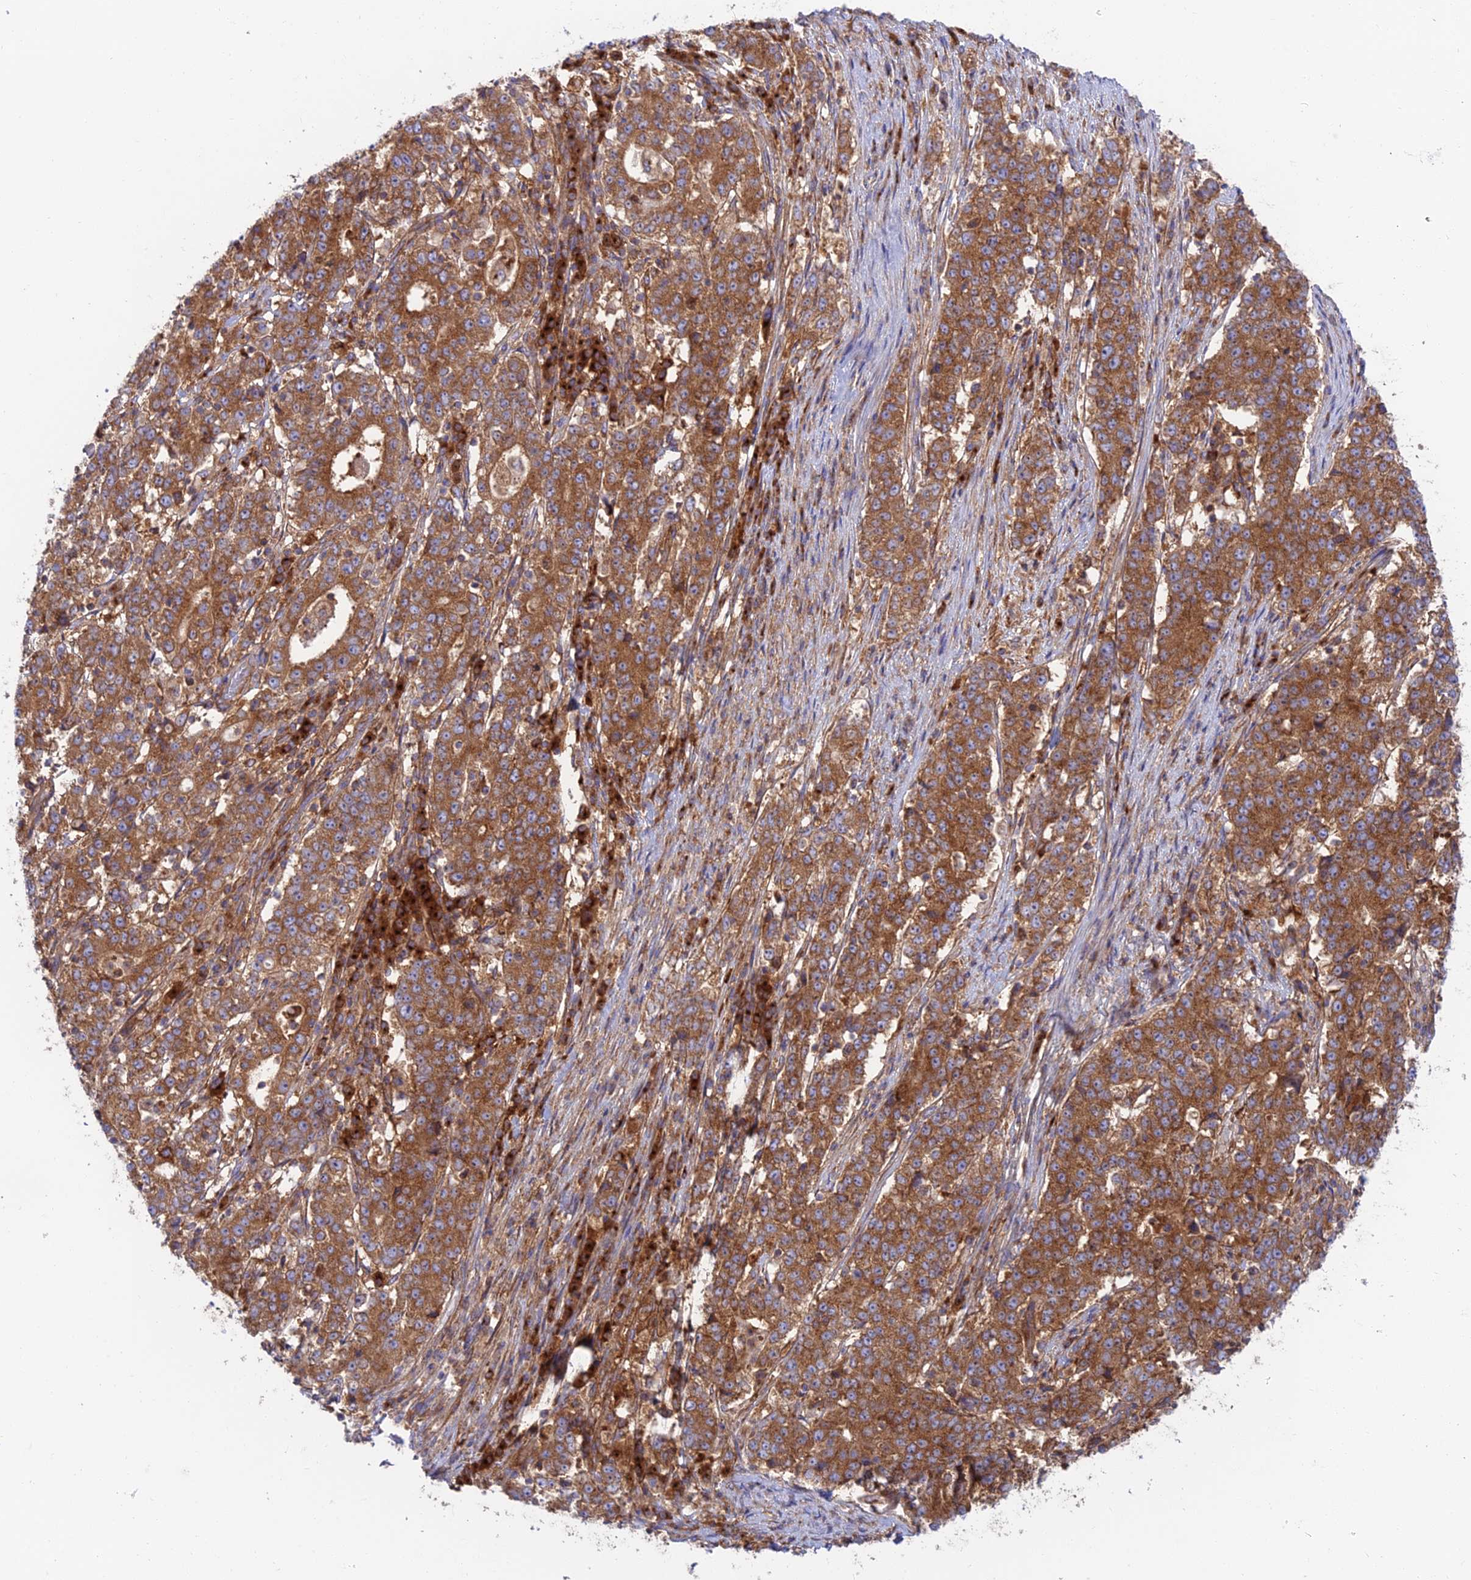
{"staining": {"intensity": "strong", "quantity": ">75%", "location": "cytoplasmic/membranous"}, "tissue": "stomach cancer", "cell_type": "Tumor cells", "image_type": "cancer", "snomed": [{"axis": "morphology", "description": "Adenocarcinoma, NOS"}, {"axis": "topography", "description": "Stomach"}], "caption": "IHC staining of stomach cancer (adenocarcinoma), which exhibits high levels of strong cytoplasmic/membranous staining in approximately >75% of tumor cells indicating strong cytoplasmic/membranous protein expression. The staining was performed using DAB (brown) for protein detection and nuclei were counterstained in hematoxylin (blue).", "gene": "GOLGA3", "patient": {"sex": "male", "age": 59}}